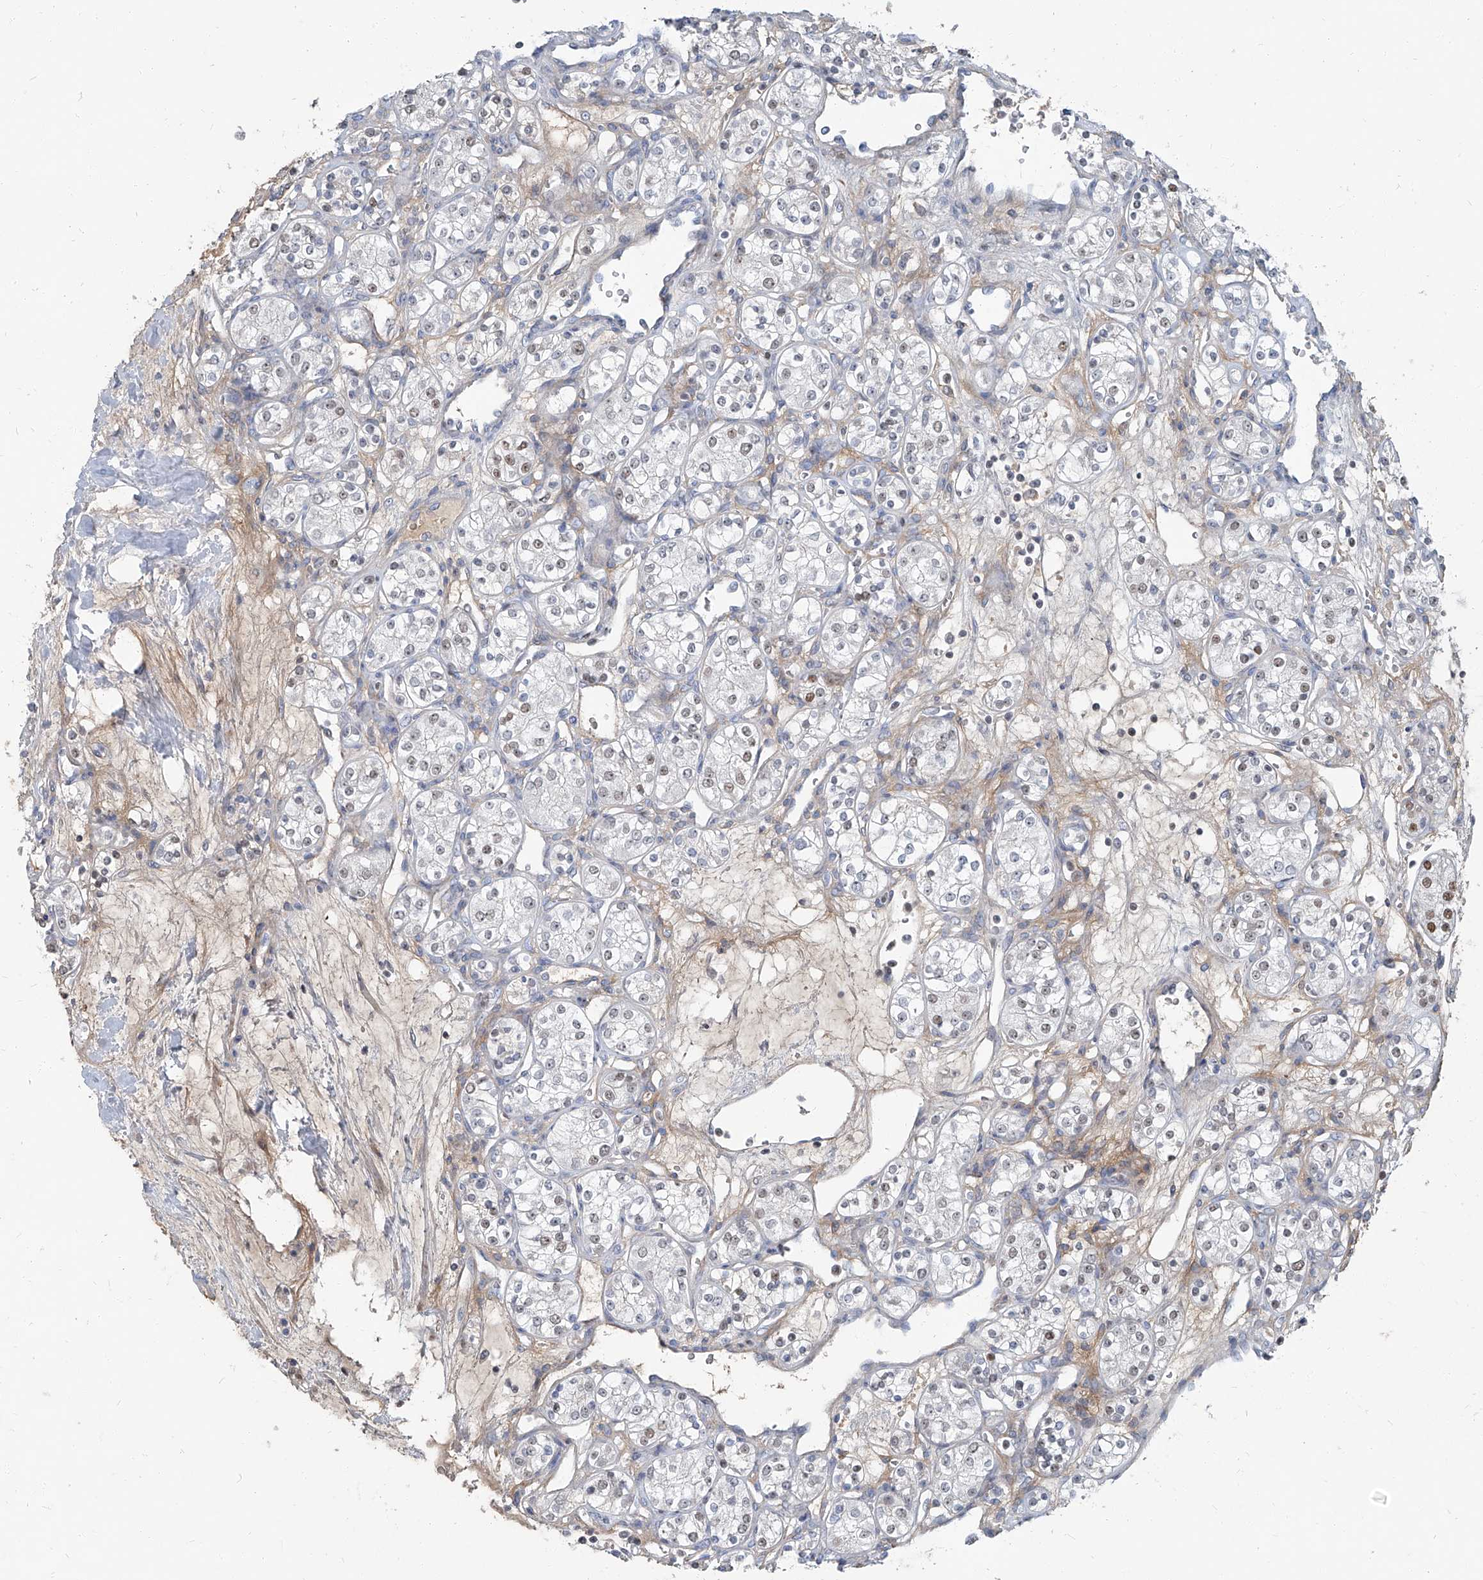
{"staining": {"intensity": "weak", "quantity": "<25%", "location": "nuclear"}, "tissue": "renal cancer", "cell_type": "Tumor cells", "image_type": "cancer", "snomed": [{"axis": "morphology", "description": "Adenocarcinoma, NOS"}, {"axis": "topography", "description": "Kidney"}], "caption": "Tumor cells show no significant protein positivity in renal cancer.", "gene": "HOXA3", "patient": {"sex": "male", "age": 77}}